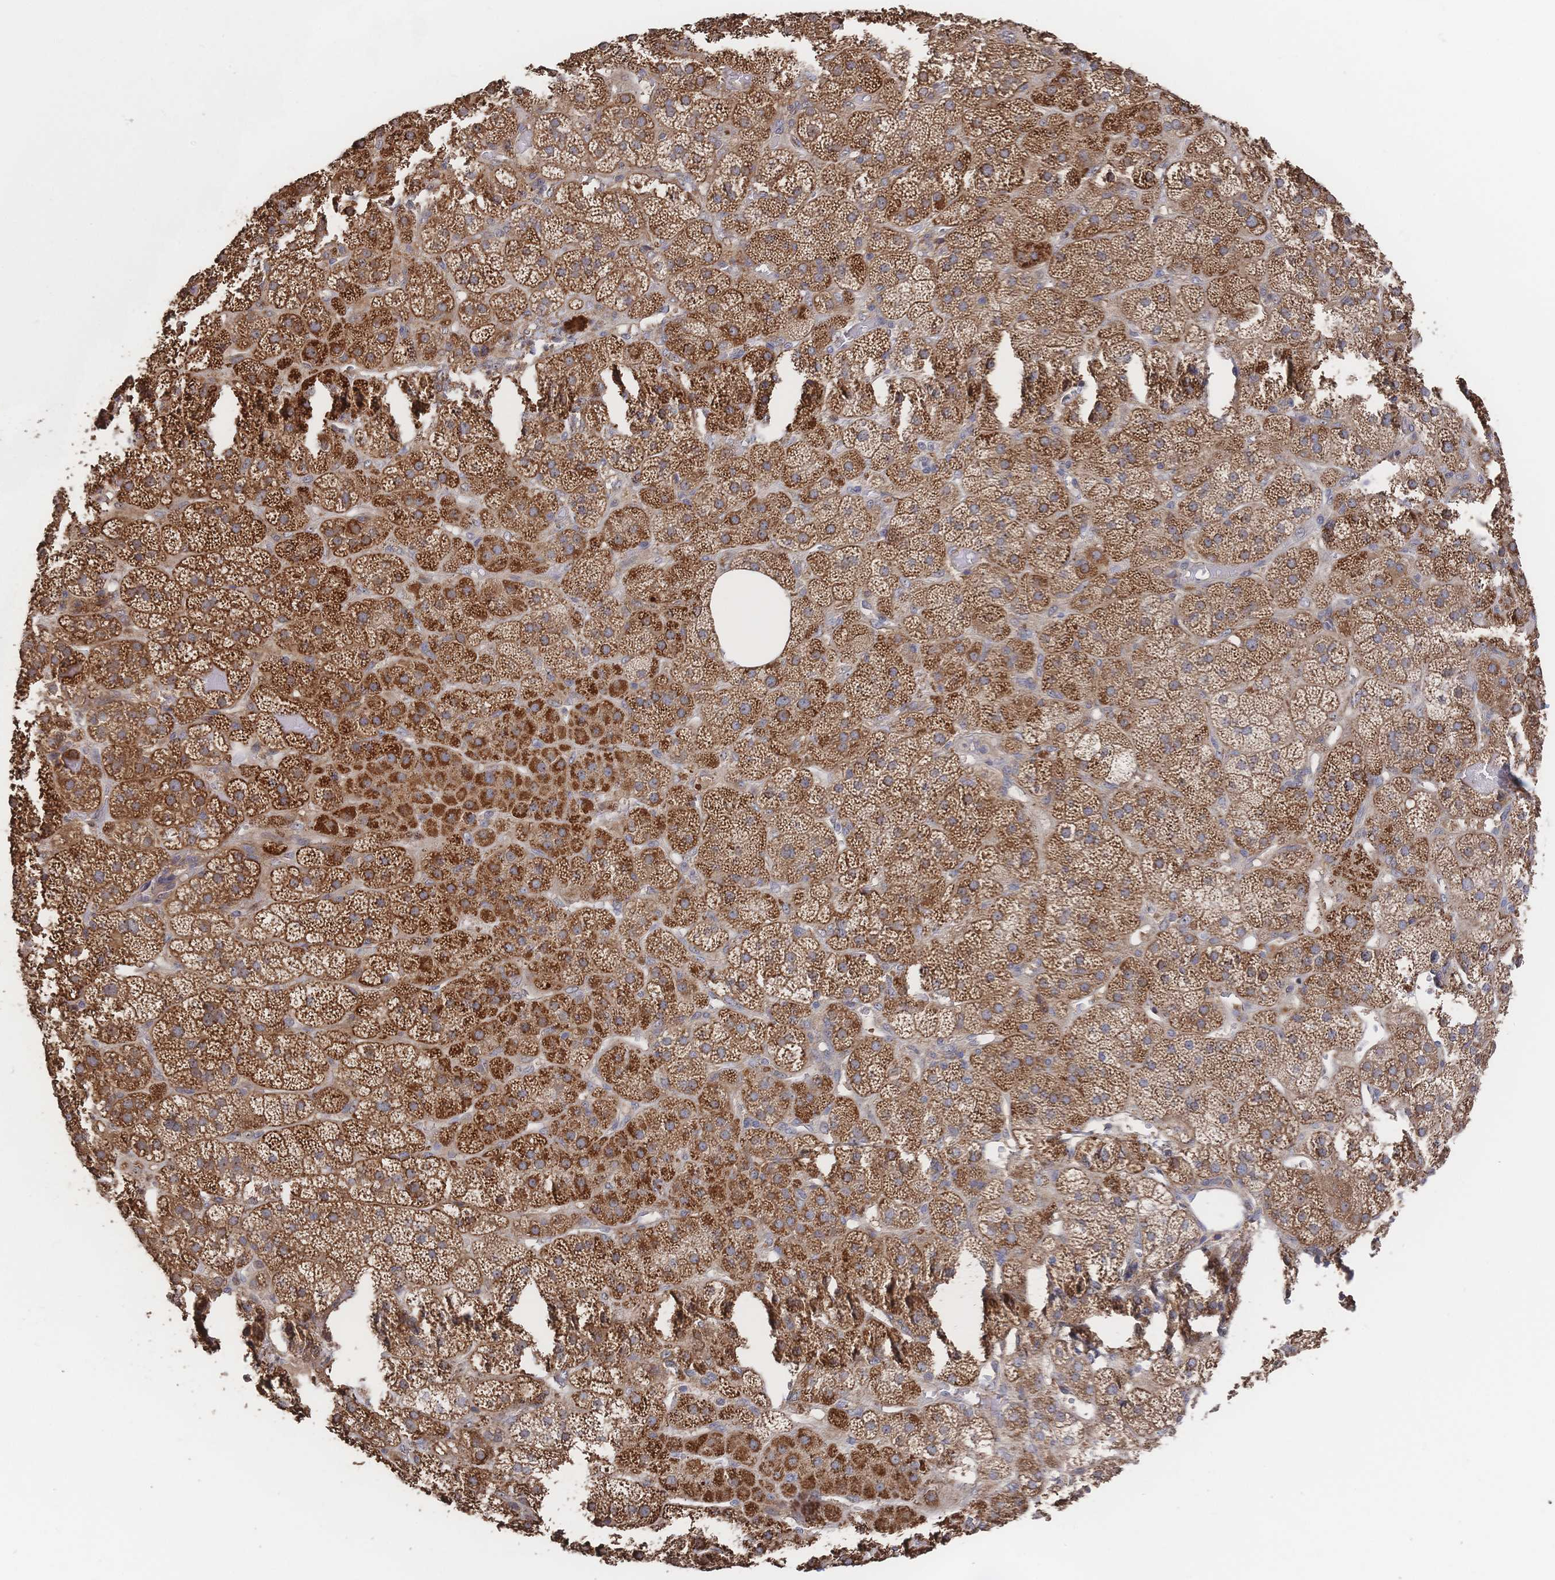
{"staining": {"intensity": "strong", "quantity": ">75%", "location": "cytoplasmic/membranous"}, "tissue": "adrenal gland", "cell_type": "Glandular cells", "image_type": "normal", "snomed": [{"axis": "morphology", "description": "Normal tissue, NOS"}, {"axis": "topography", "description": "Adrenal gland"}], "caption": "A high-resolution micrograph shows immunohistochemistry (IHC) staining of unremarkable adrenal gland, which shows strong cytoplasmic/membranous expression in approximately >75% of glandular cells.", "gene": "DNAJA4", "patient": {"sex": "male", "age": 57}}